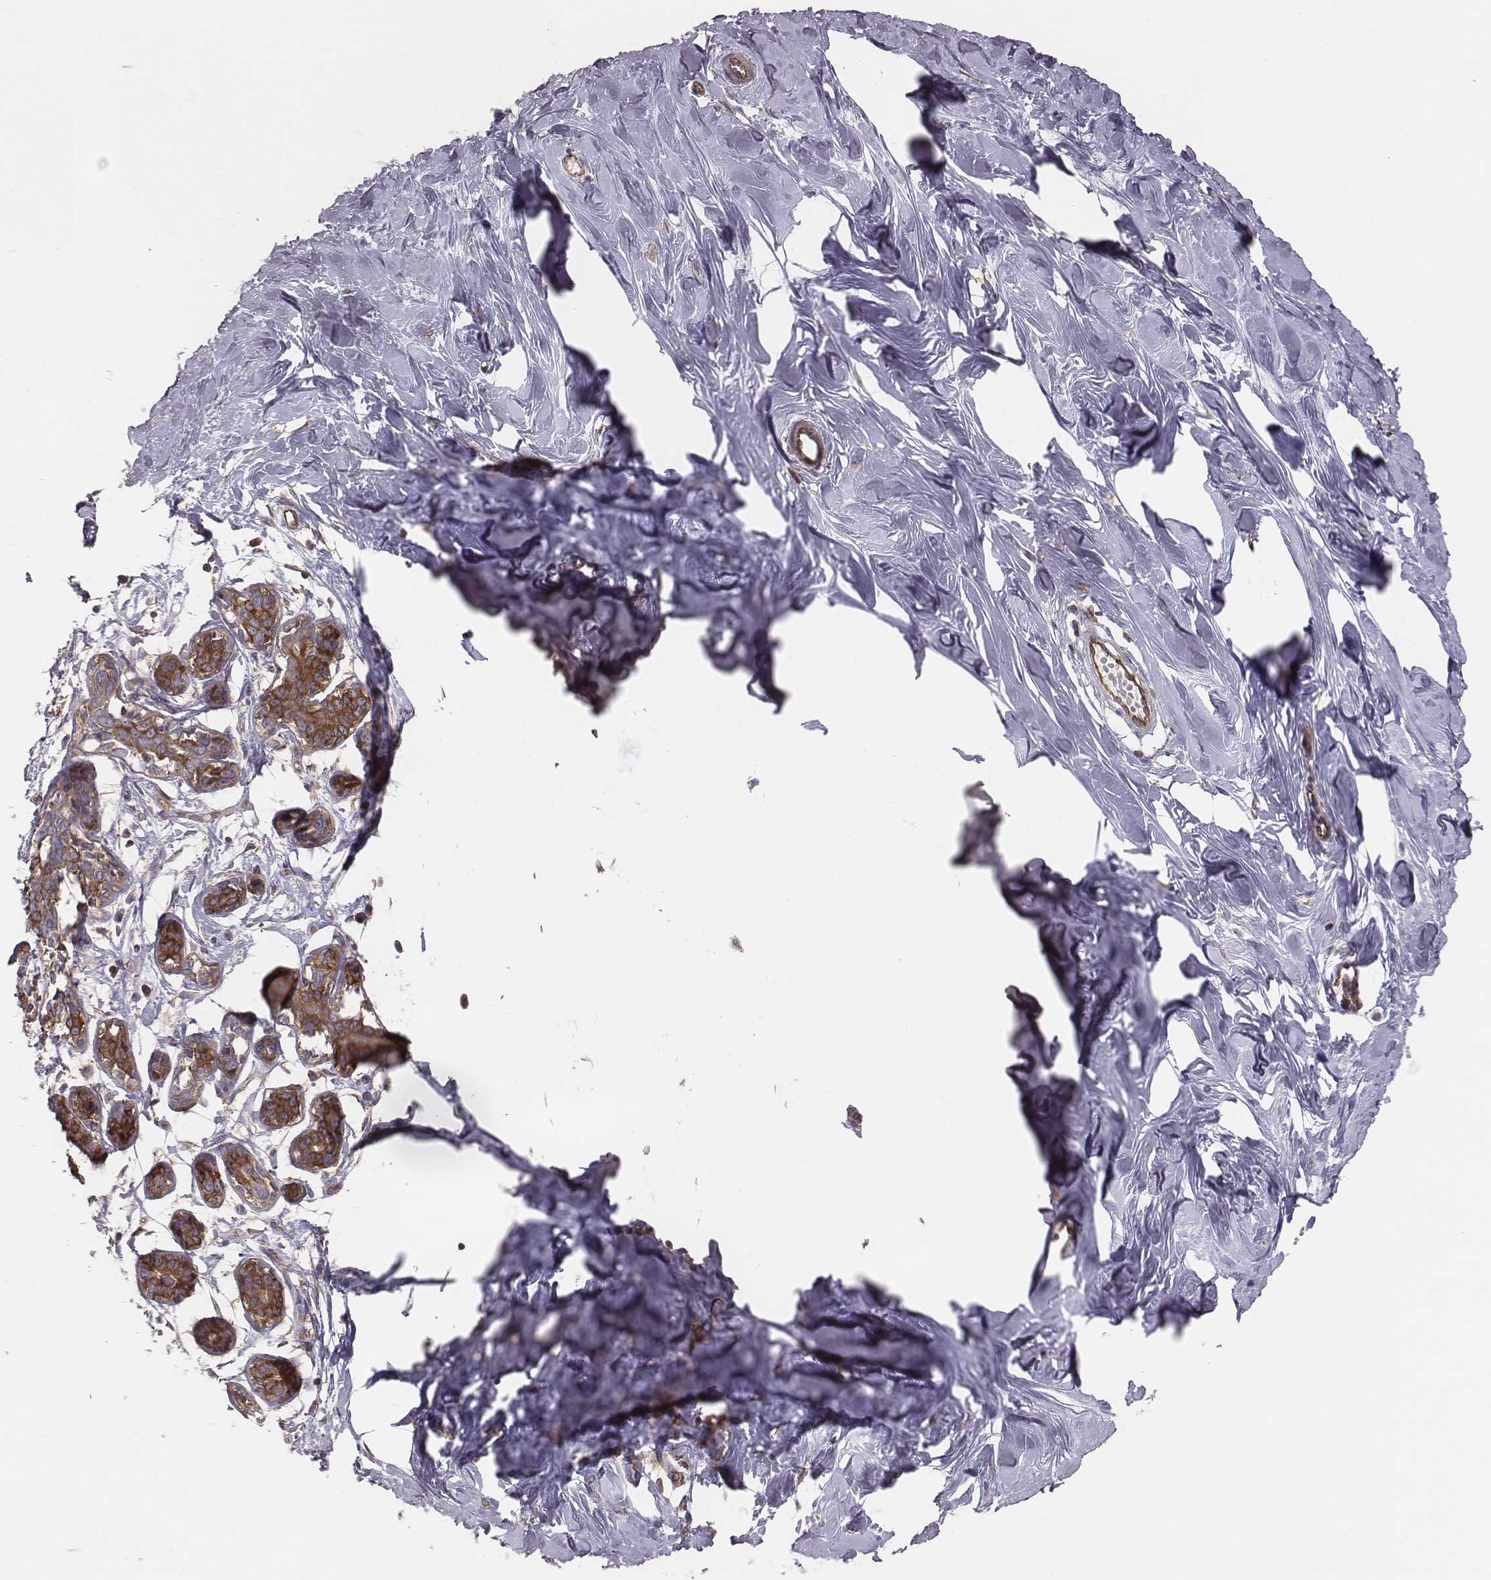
{"staining": {"intensity": "weak", "quantity": ">75%", "location": "cytoplasmic/membranous"}, "tissue": "breast", "cell_type": "Adipocytes", "image_type": "normal", "snomed": [{"axis": "morphology", "description": "Normal tissue, NOS"}, {"axis": "topography", "description": "Breast"}], "caption": "The immunohistochemical stain labels weak cytoplasmic/membranous staining in adipocytes of normal breast.", "gene": "CAD", "patient": {"sex": "female", "age": 27}}